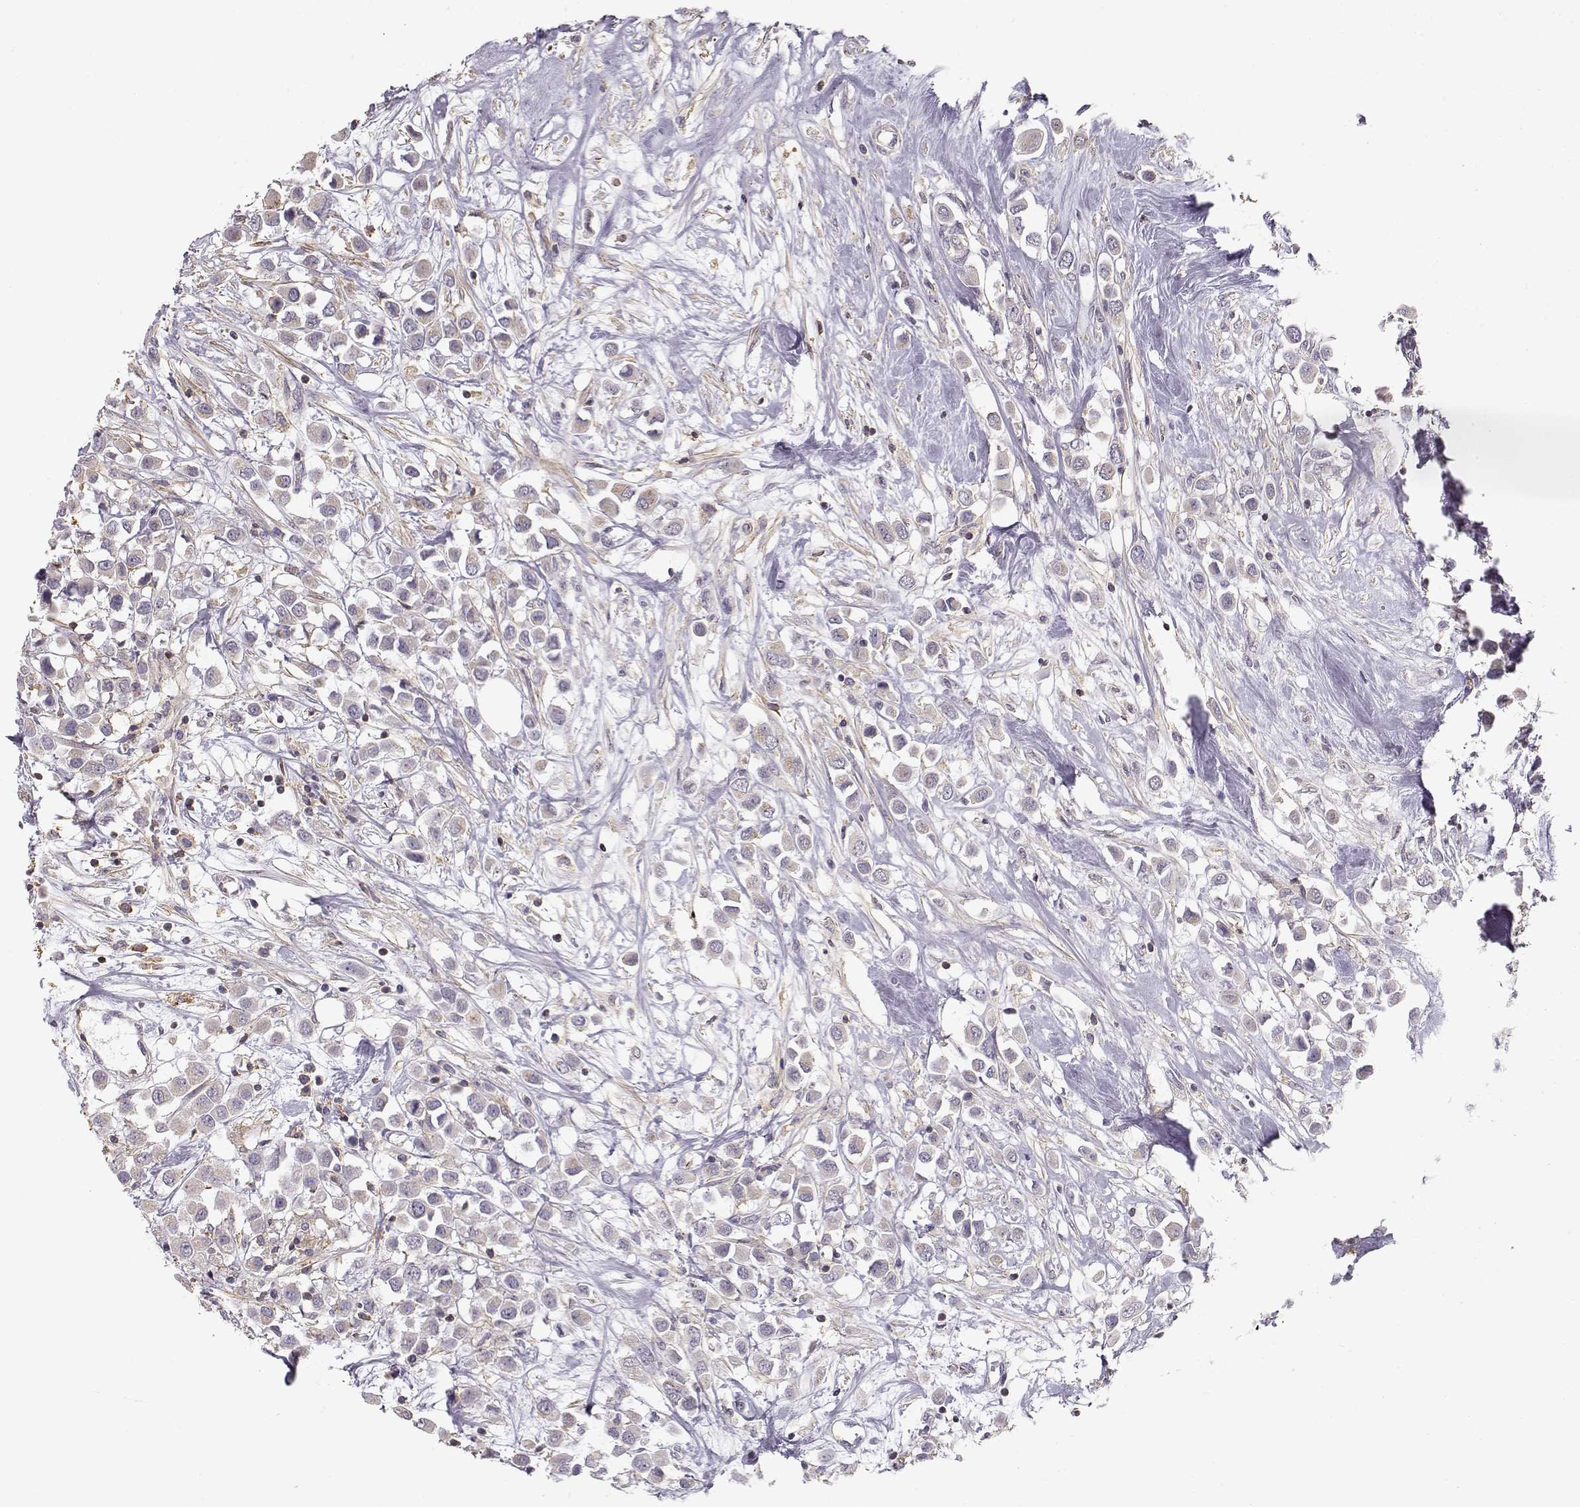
{"staining": {"intensity": "weak", "quantity": "<25%", "location": "cytoplasmic/membranous"}, "tissue": "breast cancer", "cell_type": "Tumor cells", "image_type": "cancer", "snomed": [{"axis": "morphology", "description": "Duct carcinoma"}, {"axis": "topography", "description": "Breast"}], "caption": "Human breast intraductal carcinoma stained for a protein using immunohistochemistry (IHC) shows no expression in tumor cells.", "gene": "DAPL1", "patient": {"sex": "female", "age": 61}}